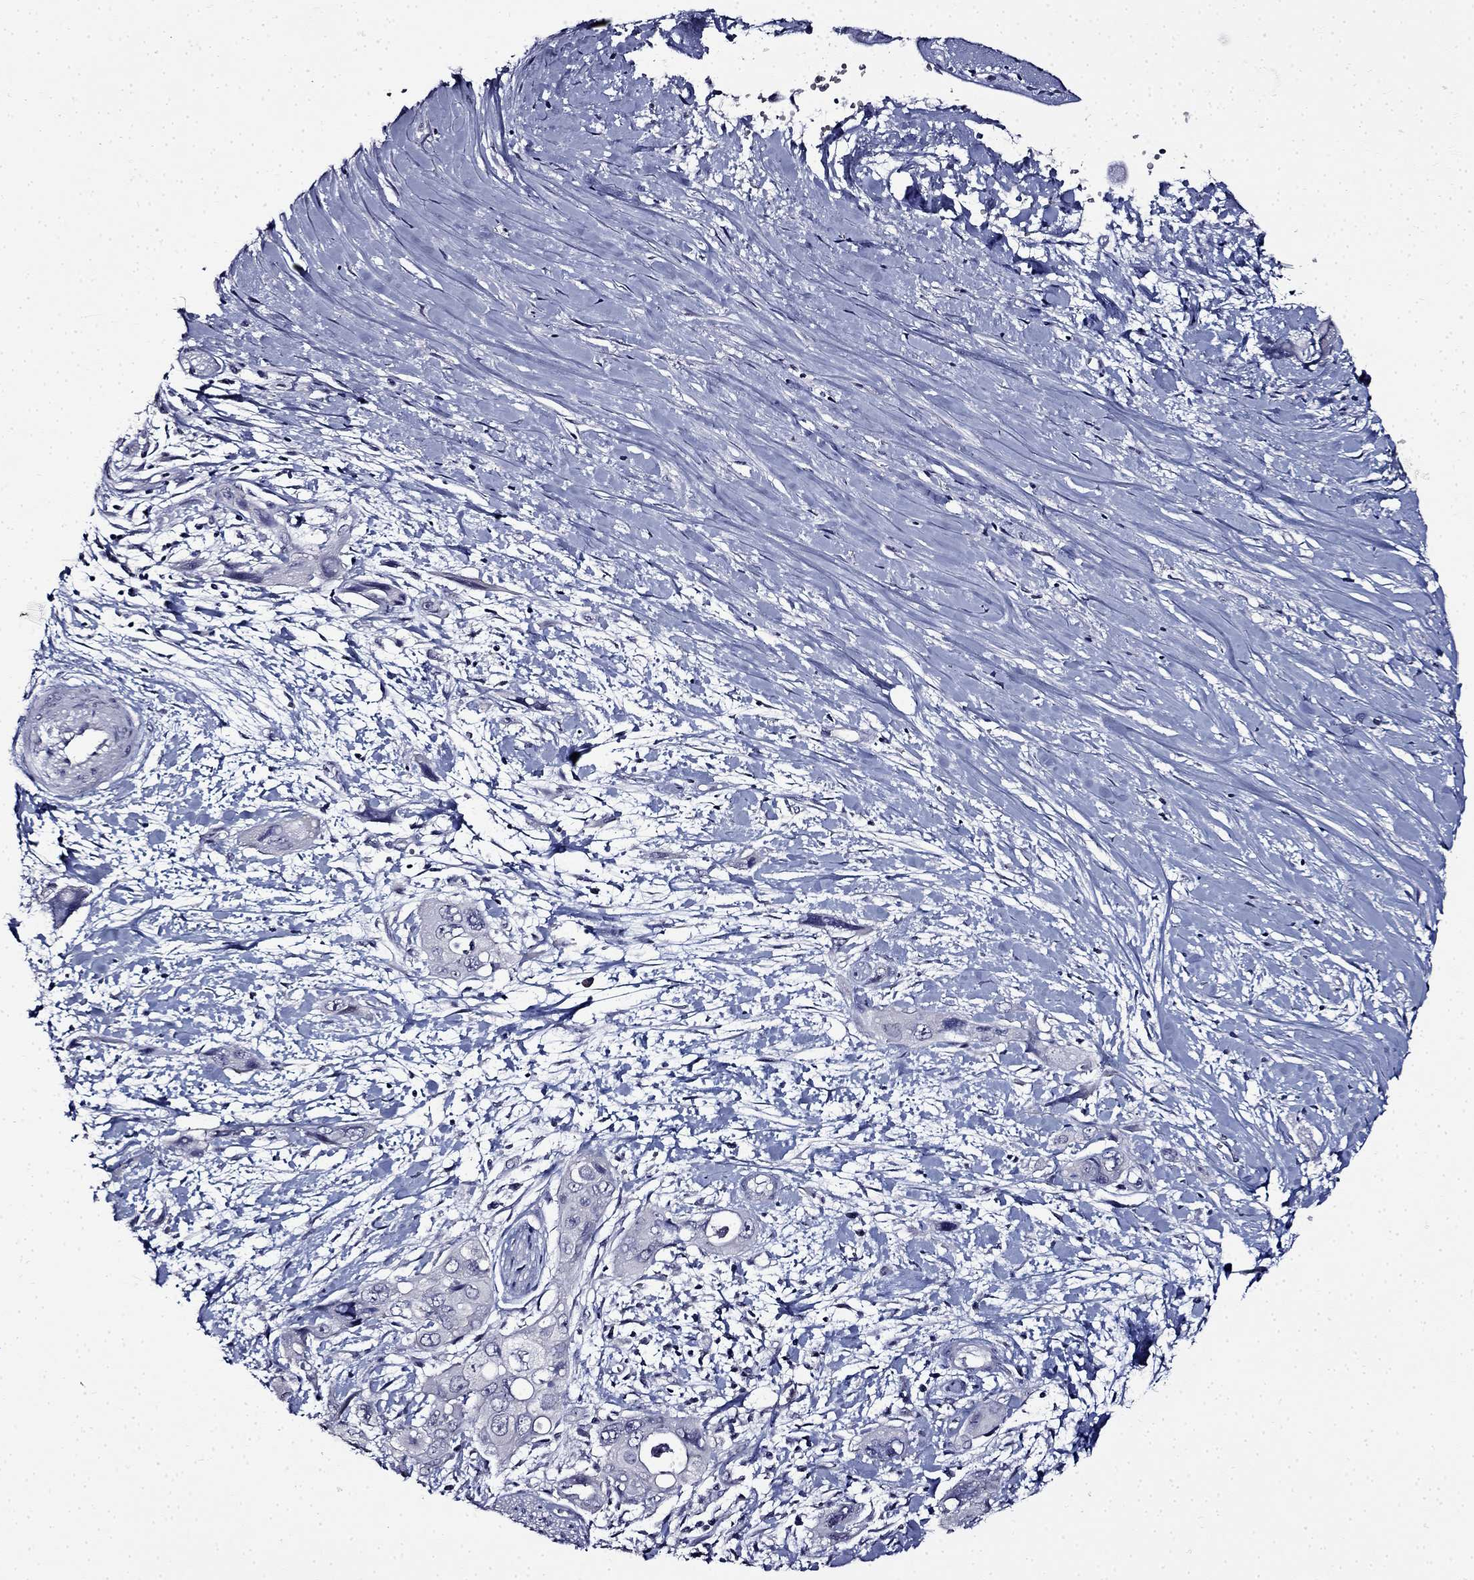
{"staining": {"intensity": "negative", "quantity": "none", "location": "none"}, "tissue": "pancreatic cancer", "cell_type": "Tumor cells", "image_type": "cancer", "snomed": [{"axis": "morphology", "description": "Adenocarcinoma, NOS"}, {"axis": "topography", "description": "Pancreas"}], "caption": "DAB (3,3'-diaminobenzidine) immunohistochemical staining of human pancreatic cancer demonstrates no significant staining in tumor cells.", "gene": "TMEM266", "patient": {"sex": "male", "age": 47}}